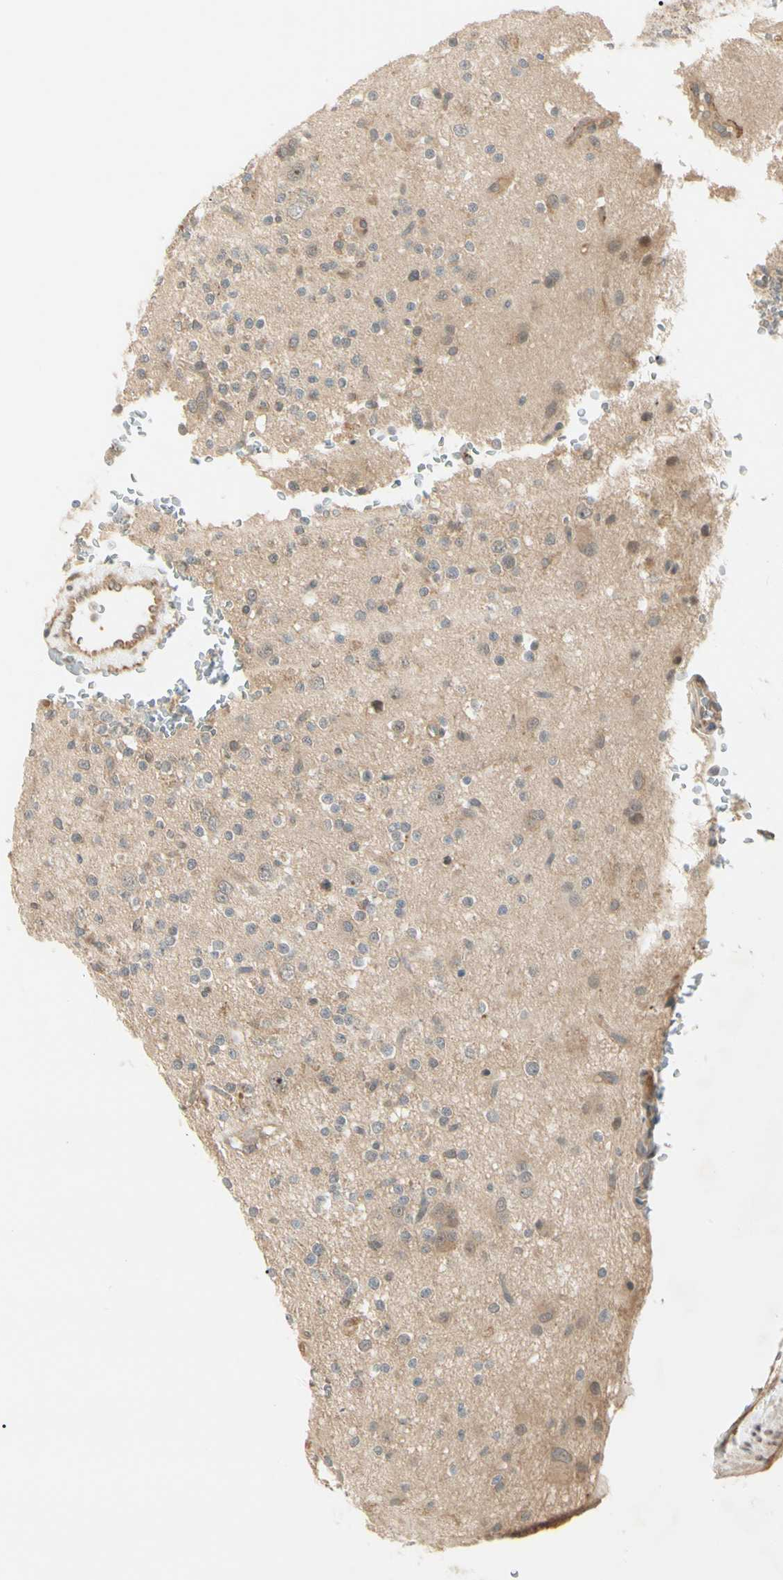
{"staining": {"intensity": "moderate", "quantity": ">75%", "location": "cytoplasmic/membranous"}, "tissue": "glioma", "cell_type": "Tumor cells", "image_type": "cancer", "snomed": [{"axis": "morphology", "description": "Glioma, malignant, High grade"}, {"axis": "topography", "description": "Brain"}], "caption": "High-power microscopy captured an IHC photomicrograph of high-grade glioma (malignant), revealing moderate cytoplasmic/membranous staining in approximately >75% of tumor cells.", "gene": "F2R", "patient": {"sex": "male", "age": 47}}